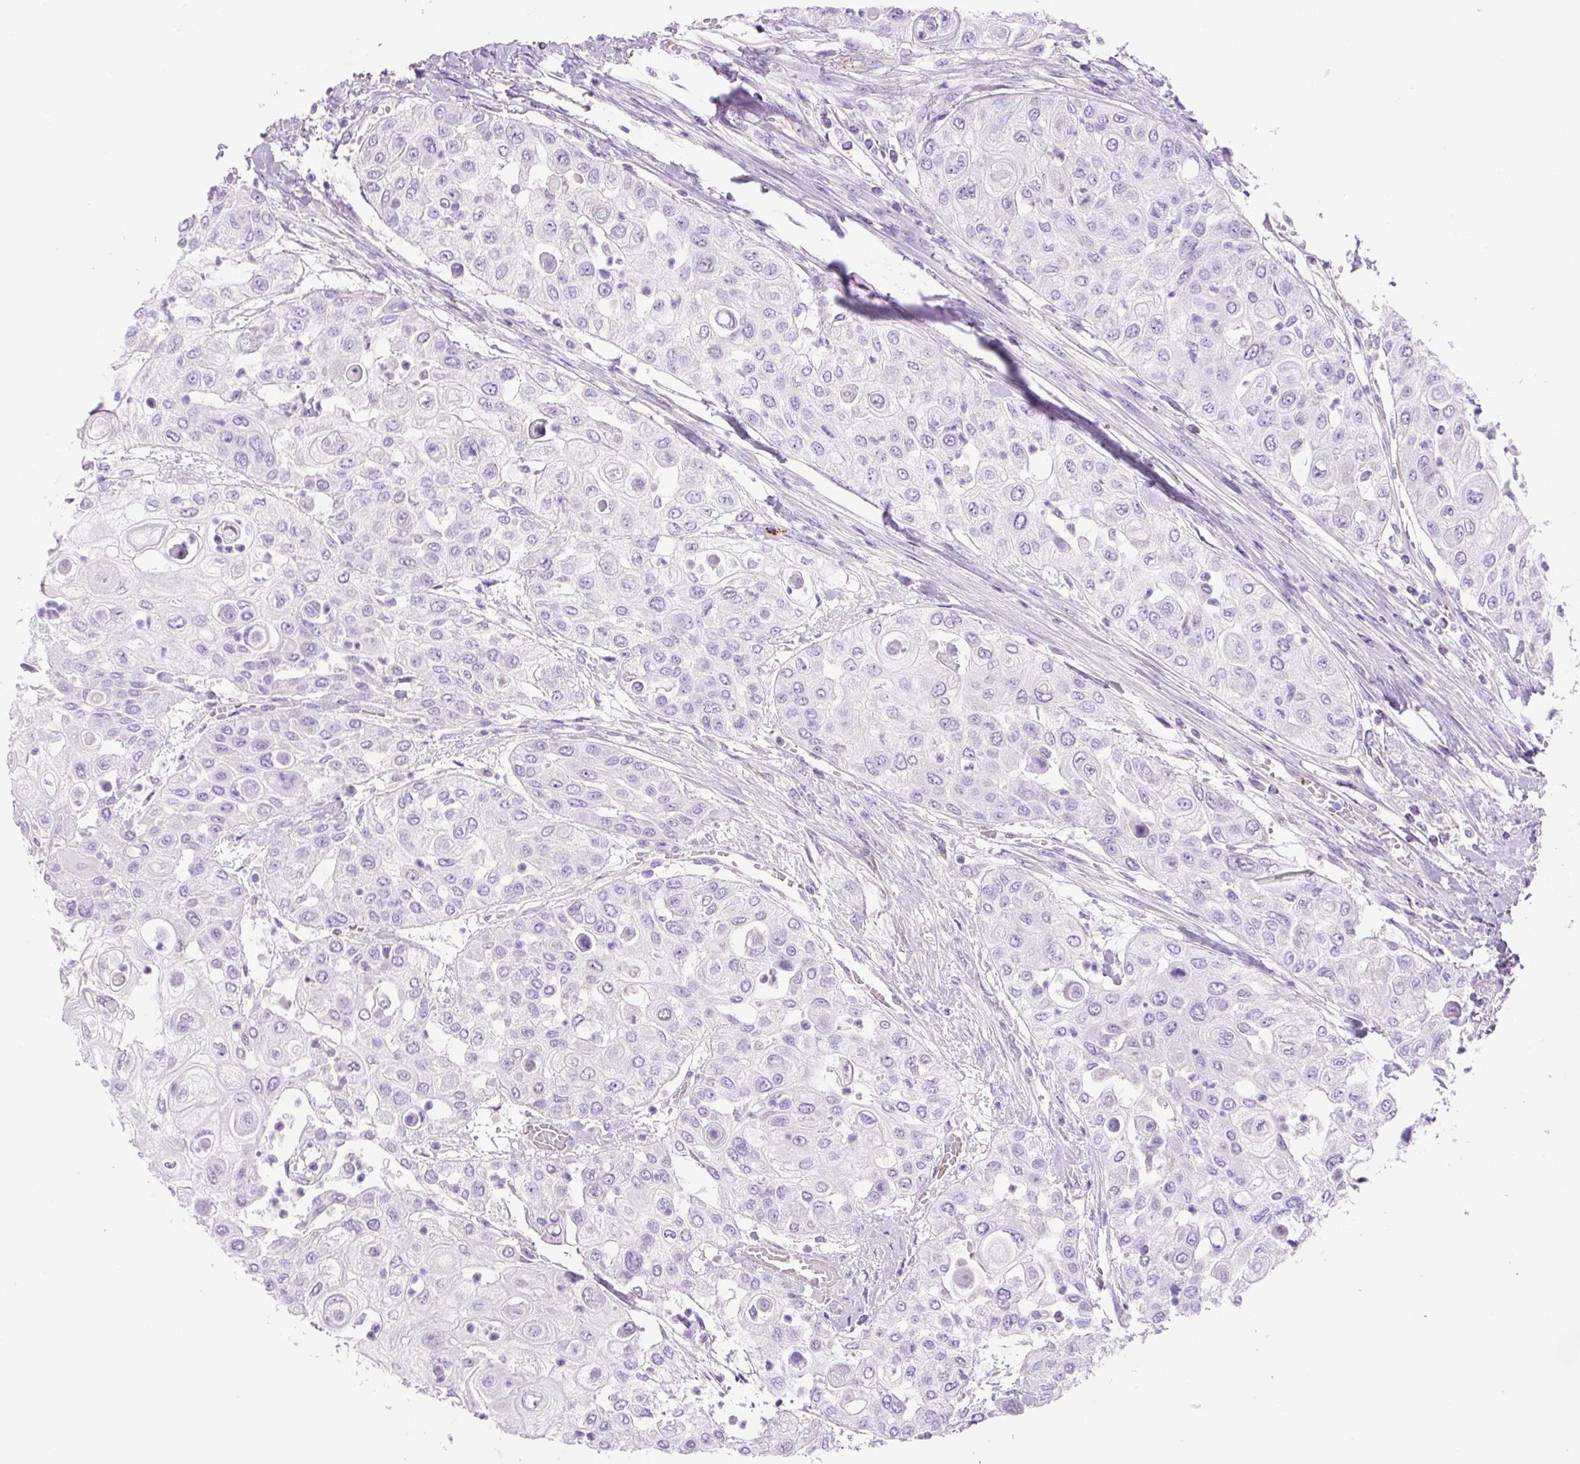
{"staining": {"intensity": "negative", "quantity": "none", "location": "none"}, "tissue": "urothelial cancer", "cell_type": "Tumor cells", "image_type": "cancer", "snomed": [{"axis": "morphology", "description": "Urothelial carcinoma, High grade"}, {"axis": "topography", "description": "Urinary bladder"}], "caption": "Immunohistochemistry of urothelial cancer displays no expression in tumor cells. The staining was performed using DAB to visualize the protein expression in brown, while the nuclei were stained in blue with hematoxylin (Magnification: 20x).", "gene": "RSPO4", "patient": {"sex": "female", "age": 79}}